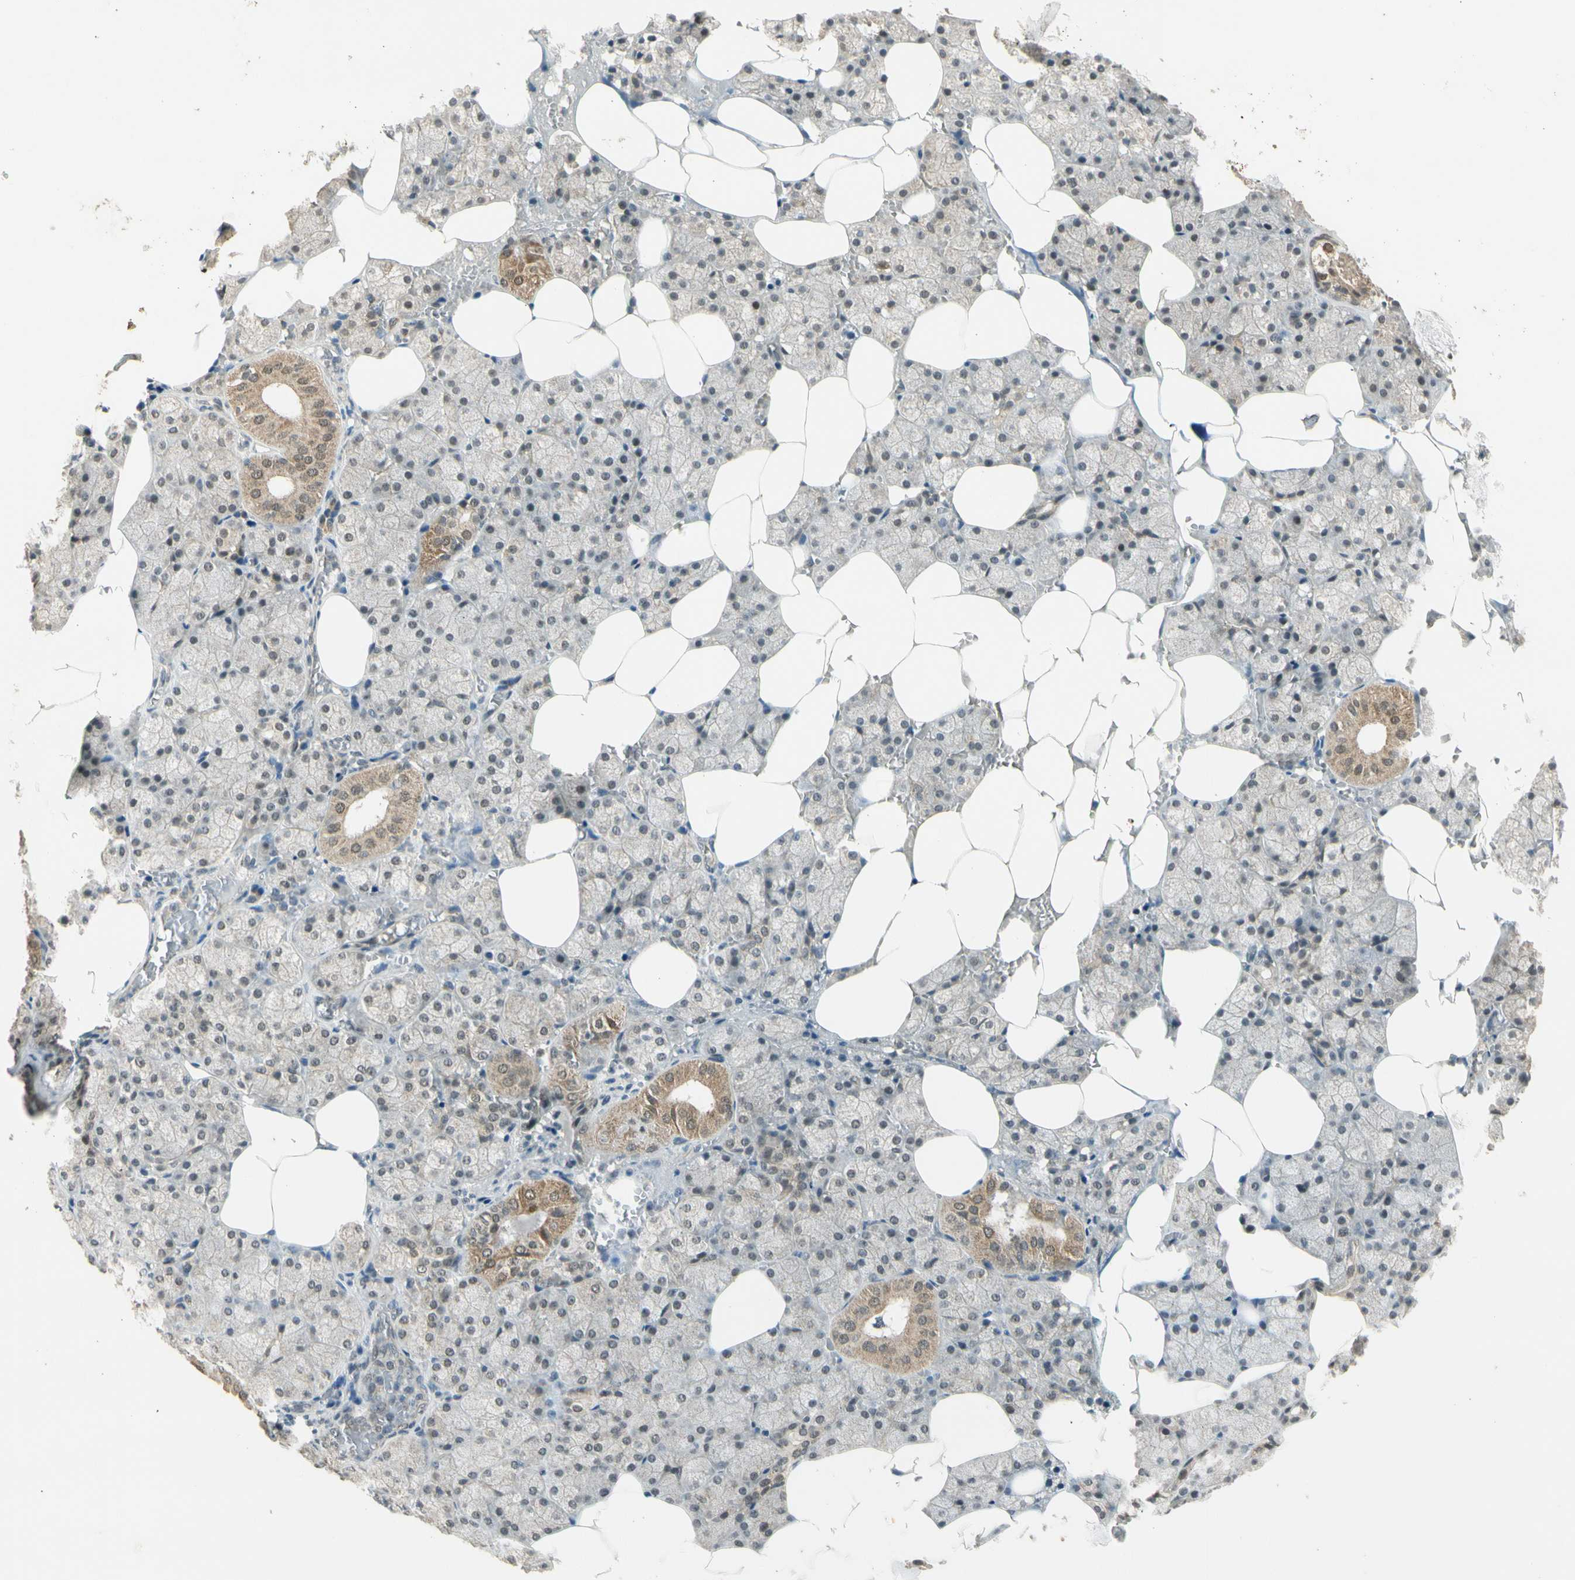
{"staining": {"intensity": "moderate", "quantity": ">75%", "location": "cytoplasmic/membranous,nuclear"}, "tissue": "salivary gland", "cell_type": "Glandular cells", "image_type": "normal", "snomed": [{"axis": "morphology", "description": "Normal tissue, NOS"}, {"axis": "topography", "description": "Salivary gland"}], "caption": "A histopathology image showing moderate cytoplasmic/membranous,nuclear positivity in approximately >75% of glandular cells in unremarkable salivary gland, as visualized by brown immunohistochemical staining.", "gene": "ZNF135", "patient": {"sex": "male", "age": 62}}